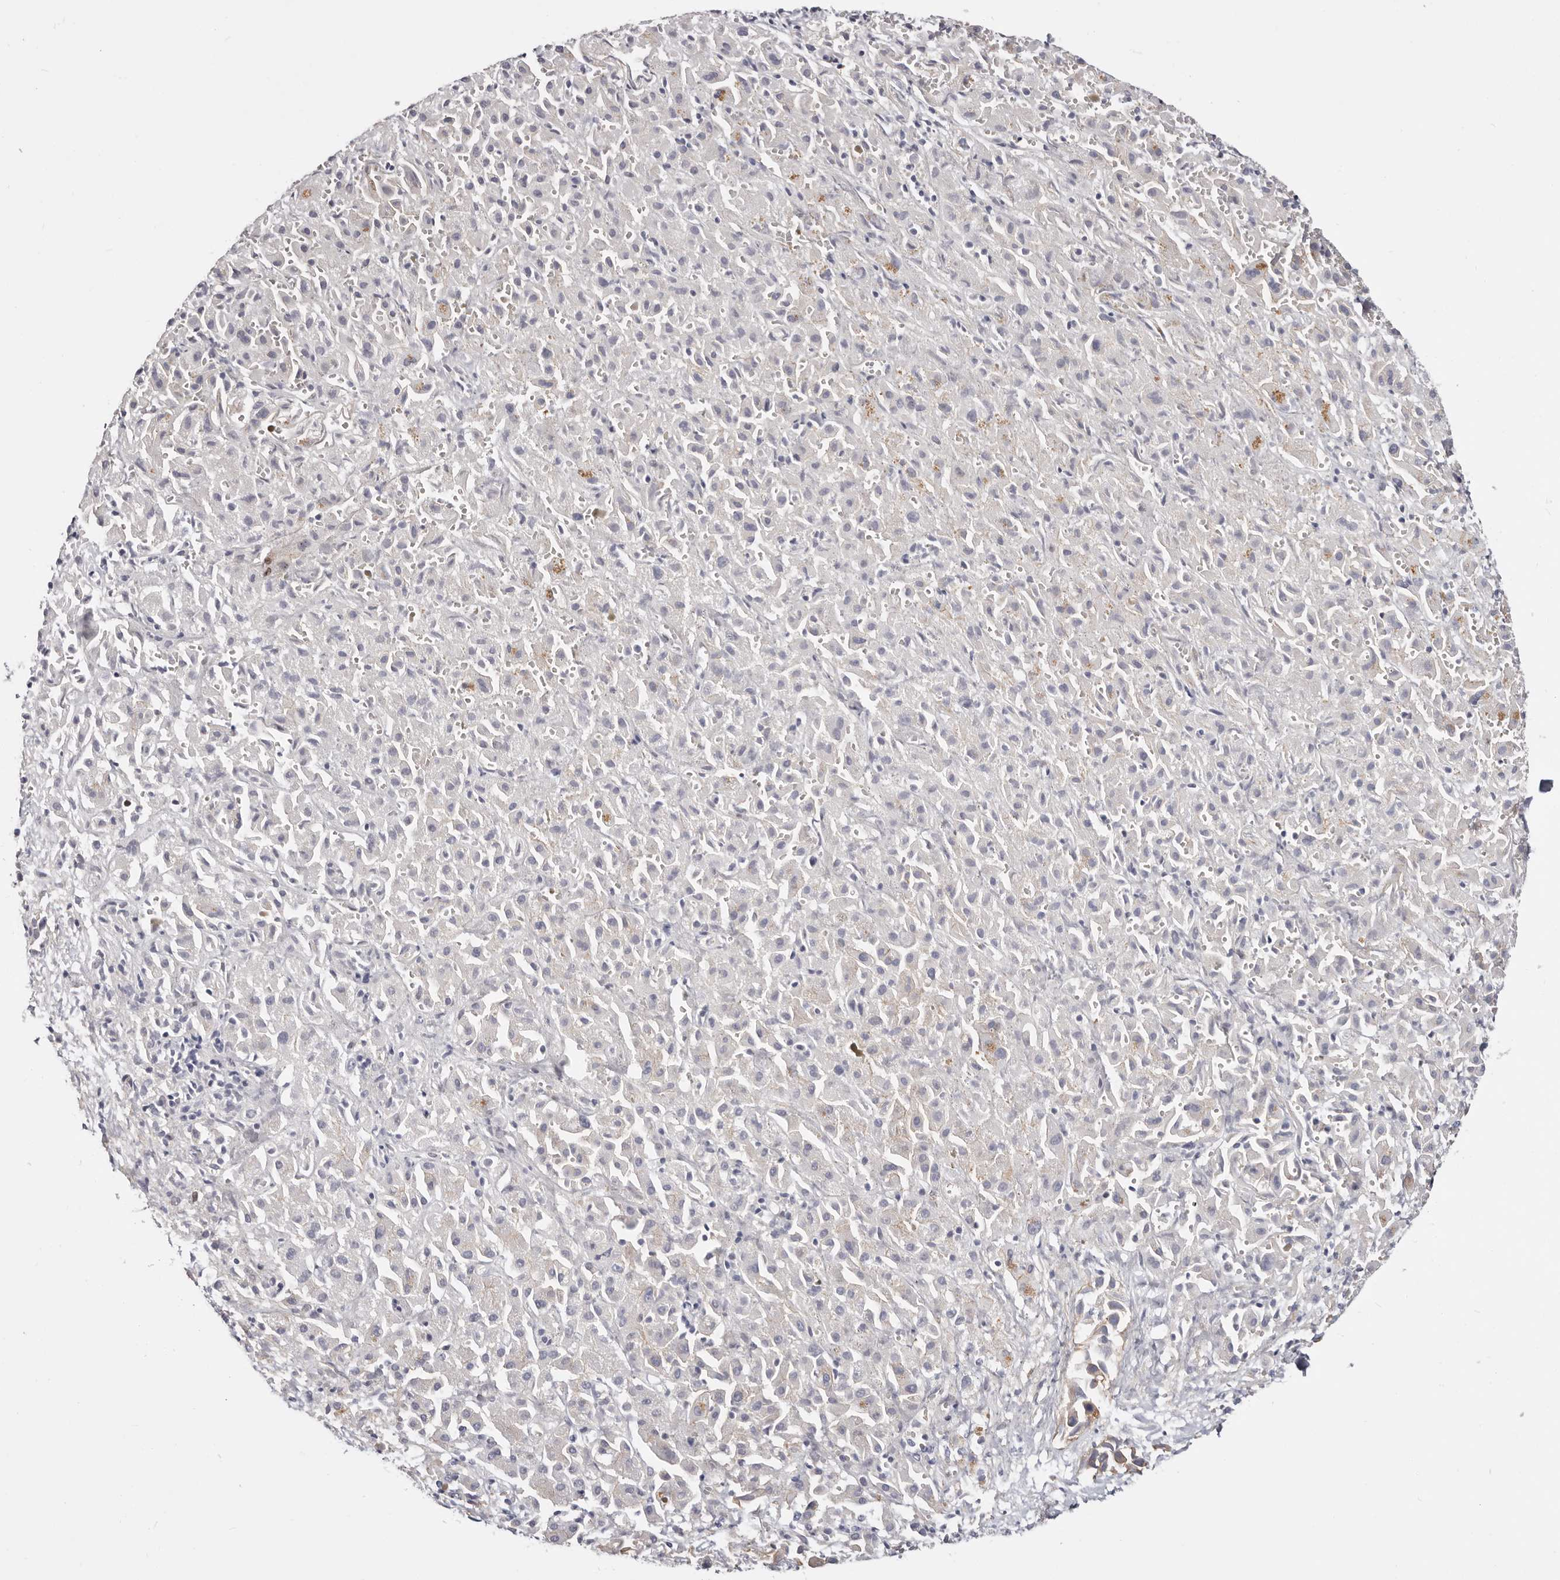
{"staining": {"intensity": "moderate", "quantity": "<25%", "location": "cytoplasmic/membranous"}, "tissue": "liver cancer", "cell_type": "Tumor cells", "image_type": "cancer", "snomed": [{"axis": "morphology", "description": "Cholangiocarcinoma"}, {"axis": "topography", "description": "Liver"}], "caption": "Protein expression analysis of liver cholangiocarcinoma displays moderate cytoplasmic/membranous staining in about <25% of tumor cells.", "gene": "EPHX3", "patient": {"sex": "female", "age": 52}}